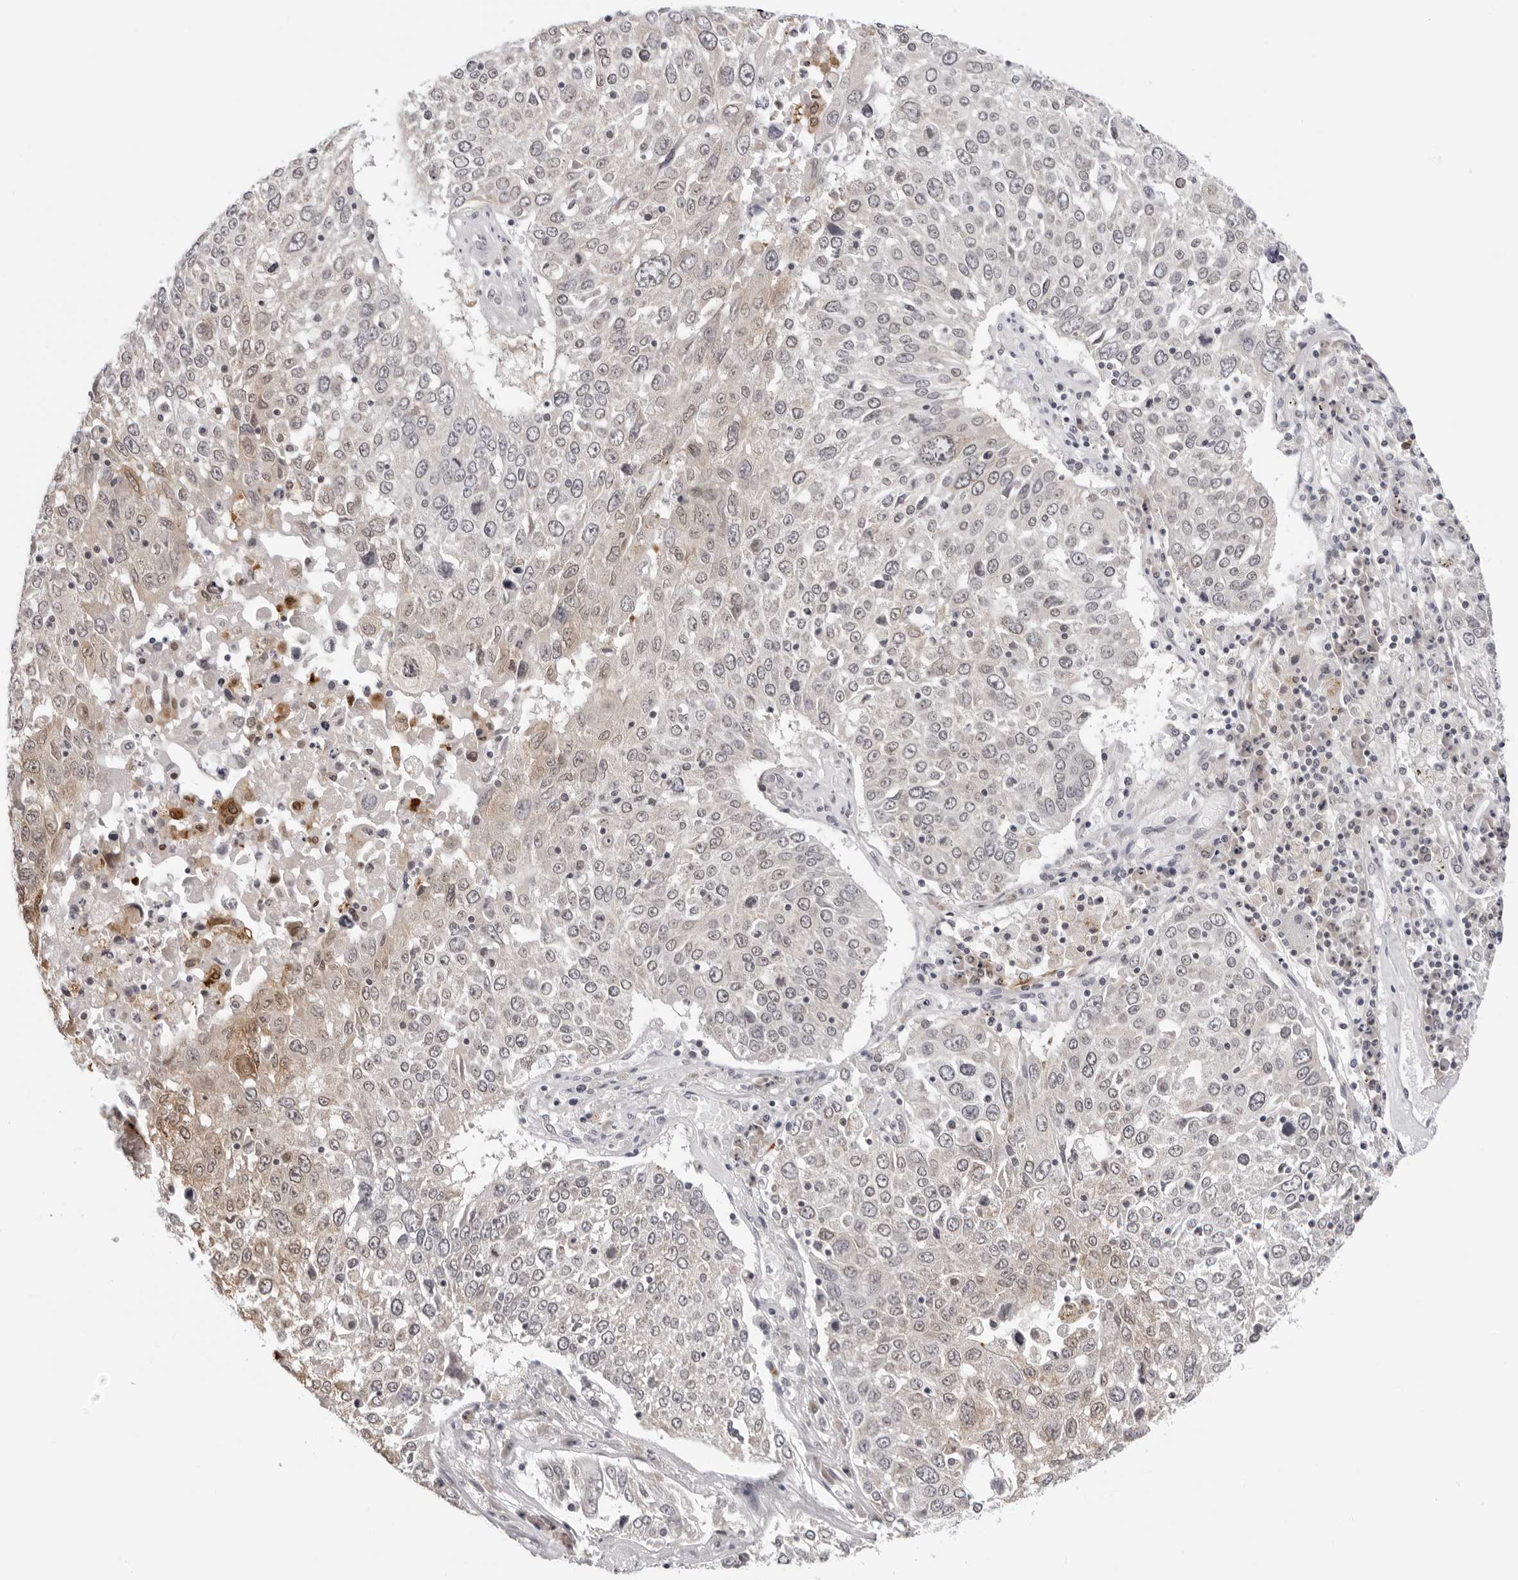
{"staining": {"intensity": "negative", "quantity": "none", "location": "none"}, "tissue": "lung cancer", "cell_type": "Tumor cells", "image_type": "cancer", "snomed": [{"axis": "morphology", "description": "Squamous cell carcinoma, NOS"}, {"axis": "topography", "description": "Lung"}], "caption": "Micrograph shows no protein expression in tumor cells of lung cancer tissue.", "gene": "PRUNE1", "patient": {"sex": "male", "age": 65}}